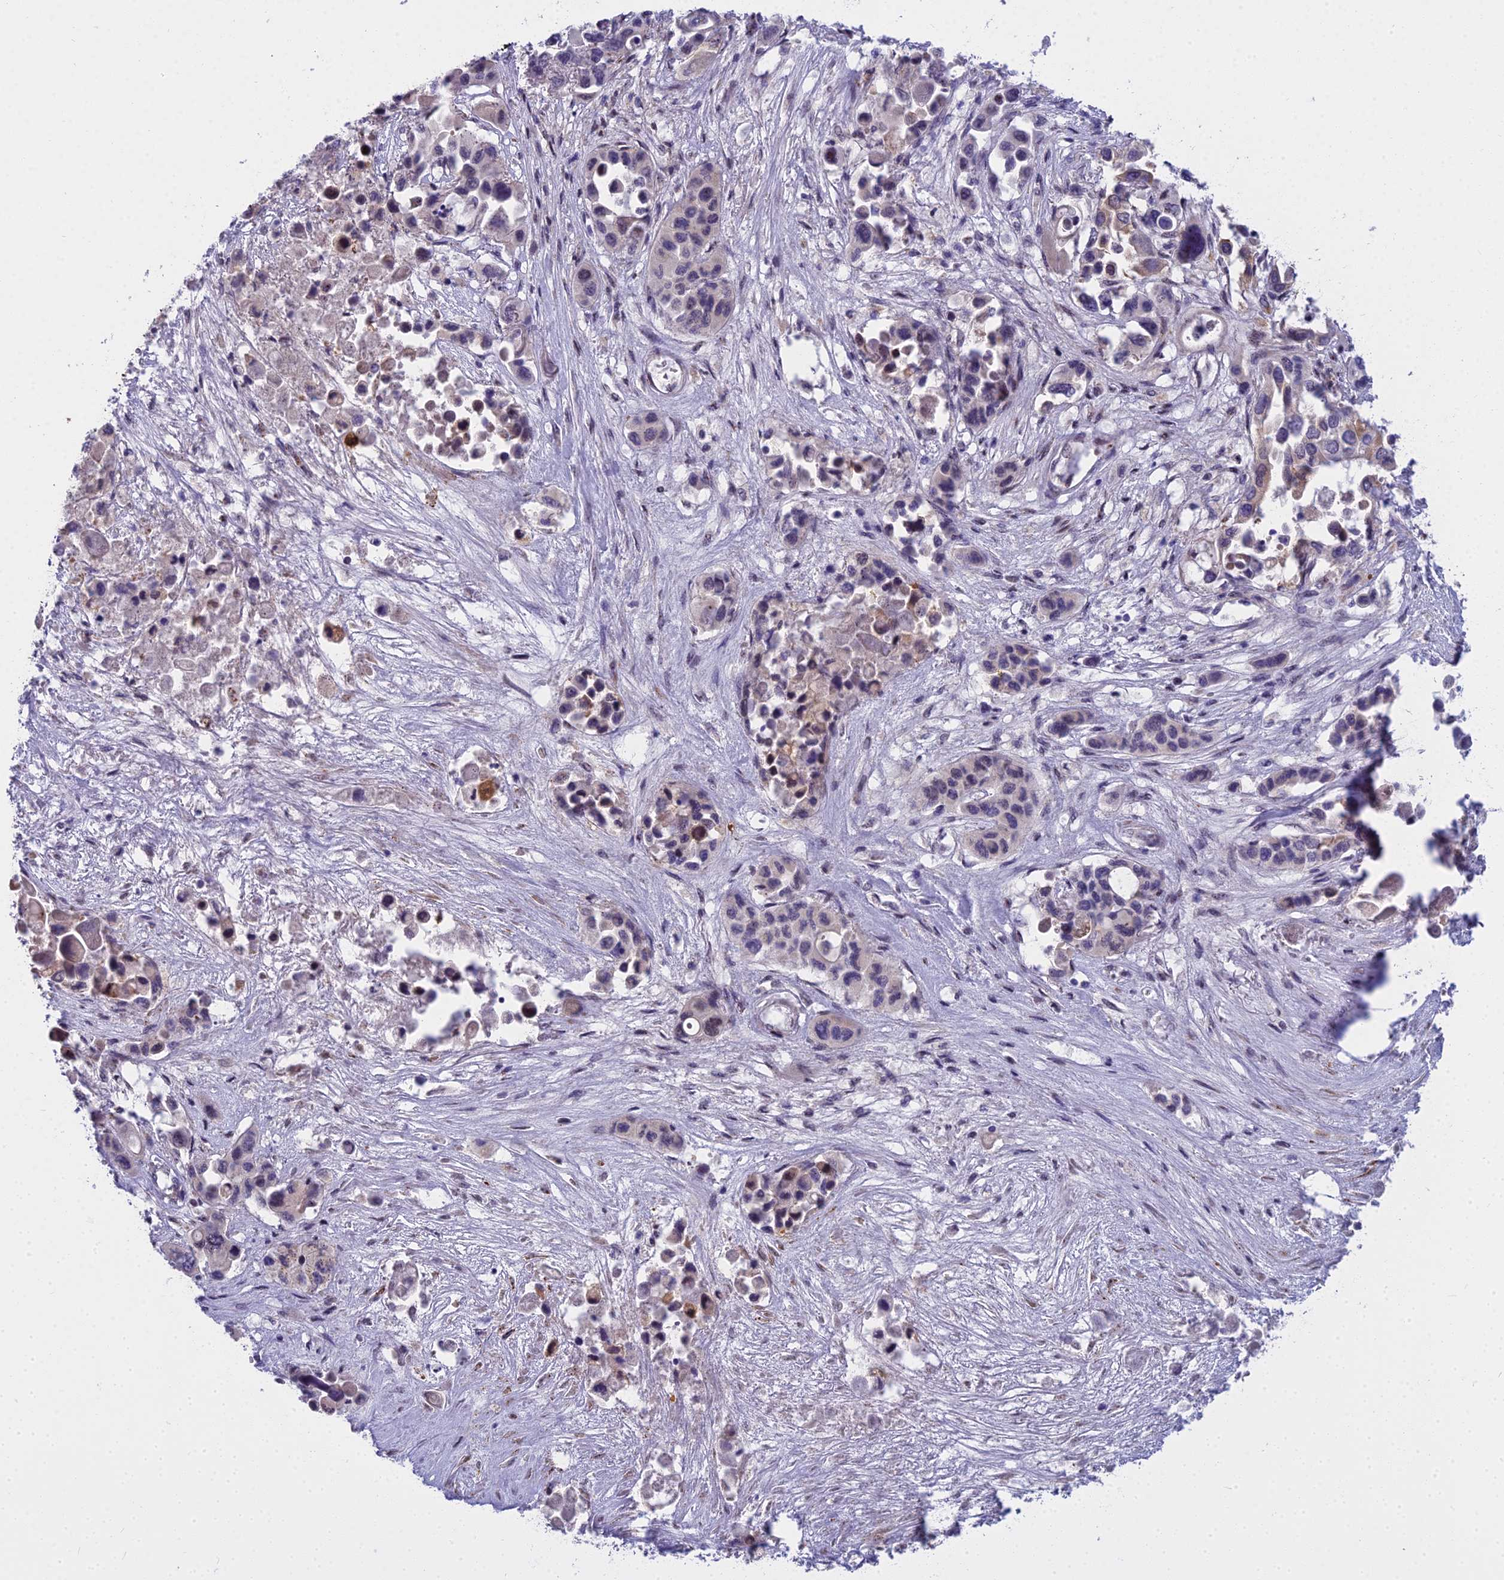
{"staining": {"intensity": "negative", "quantity": "none", "location": "none"}, "tissue": "pancreatic cancer", "cell_type": "Tumor cells", "image_type": "cancer", "snomed": [{"axis": "morphology", "description": "Adenocarcinoma, NOS"}, {"axis": "topography", "description": "Pancreas"}], "caption": "Tumor cells are negative for brown protein staining in pancreatic adenocarcinoma.", "gene": "WDPCP", "patient": {"sex": "male", "age": 92}}